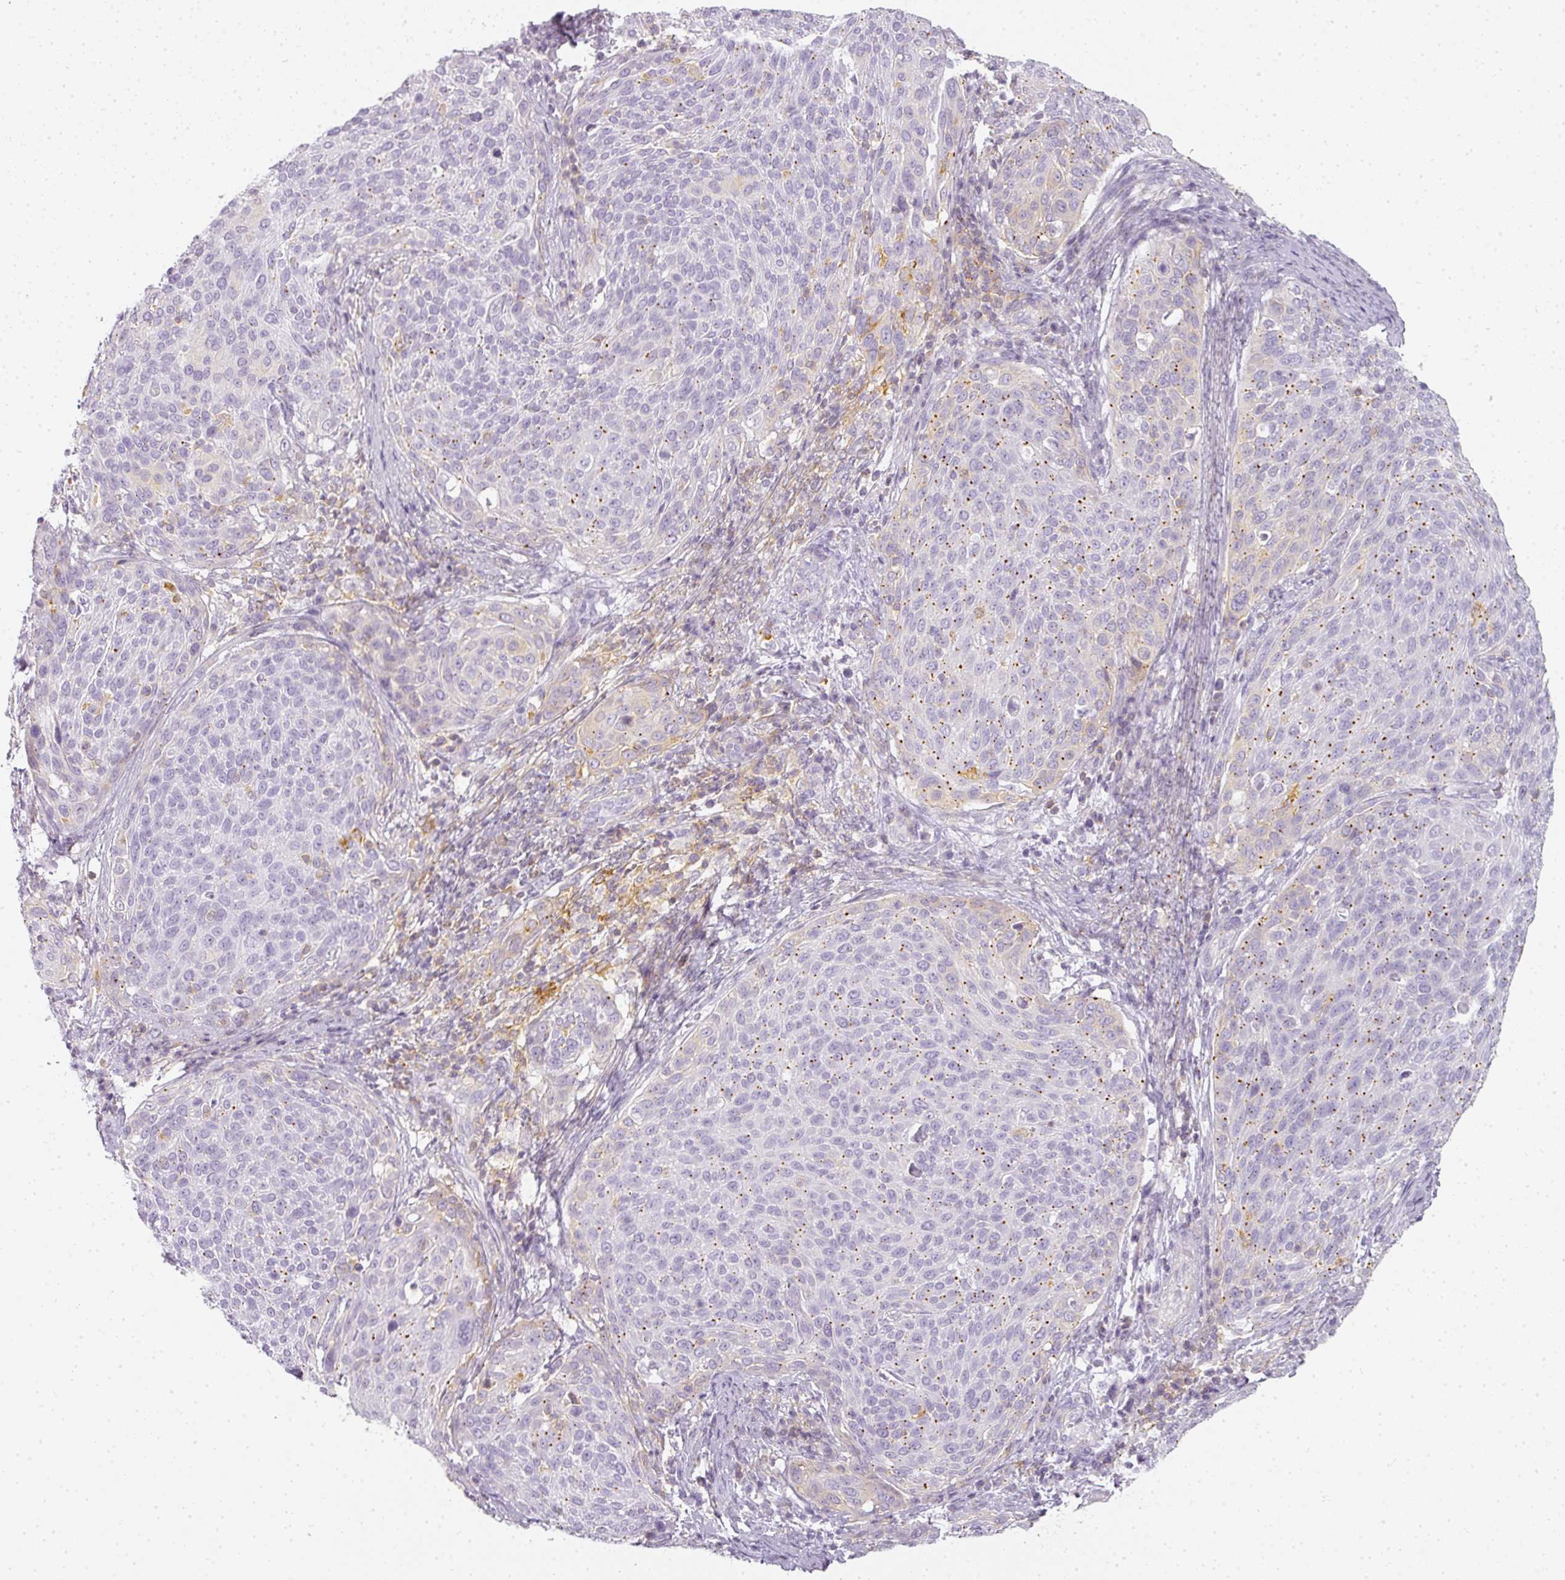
{"staining": {"intensity": "negative", "quantity": "none", "location": "none"}, "tissue": "cervical cancer", "cell_type": "Tumor cells", "image_type": "cancer", "snomed": [{"axis": "morphology", "description": "Squamous cell carcinoma, NOS"}, {"axis": "topography", "description": "Cervix"}], "caption": "DAB immunohistochemical staining of human cervical cancer (squamous cell carcinoma) shows no significant staining in tumor cells.", "gene": "TMEM42", "patient": {"sex": "female", "age": 31}}